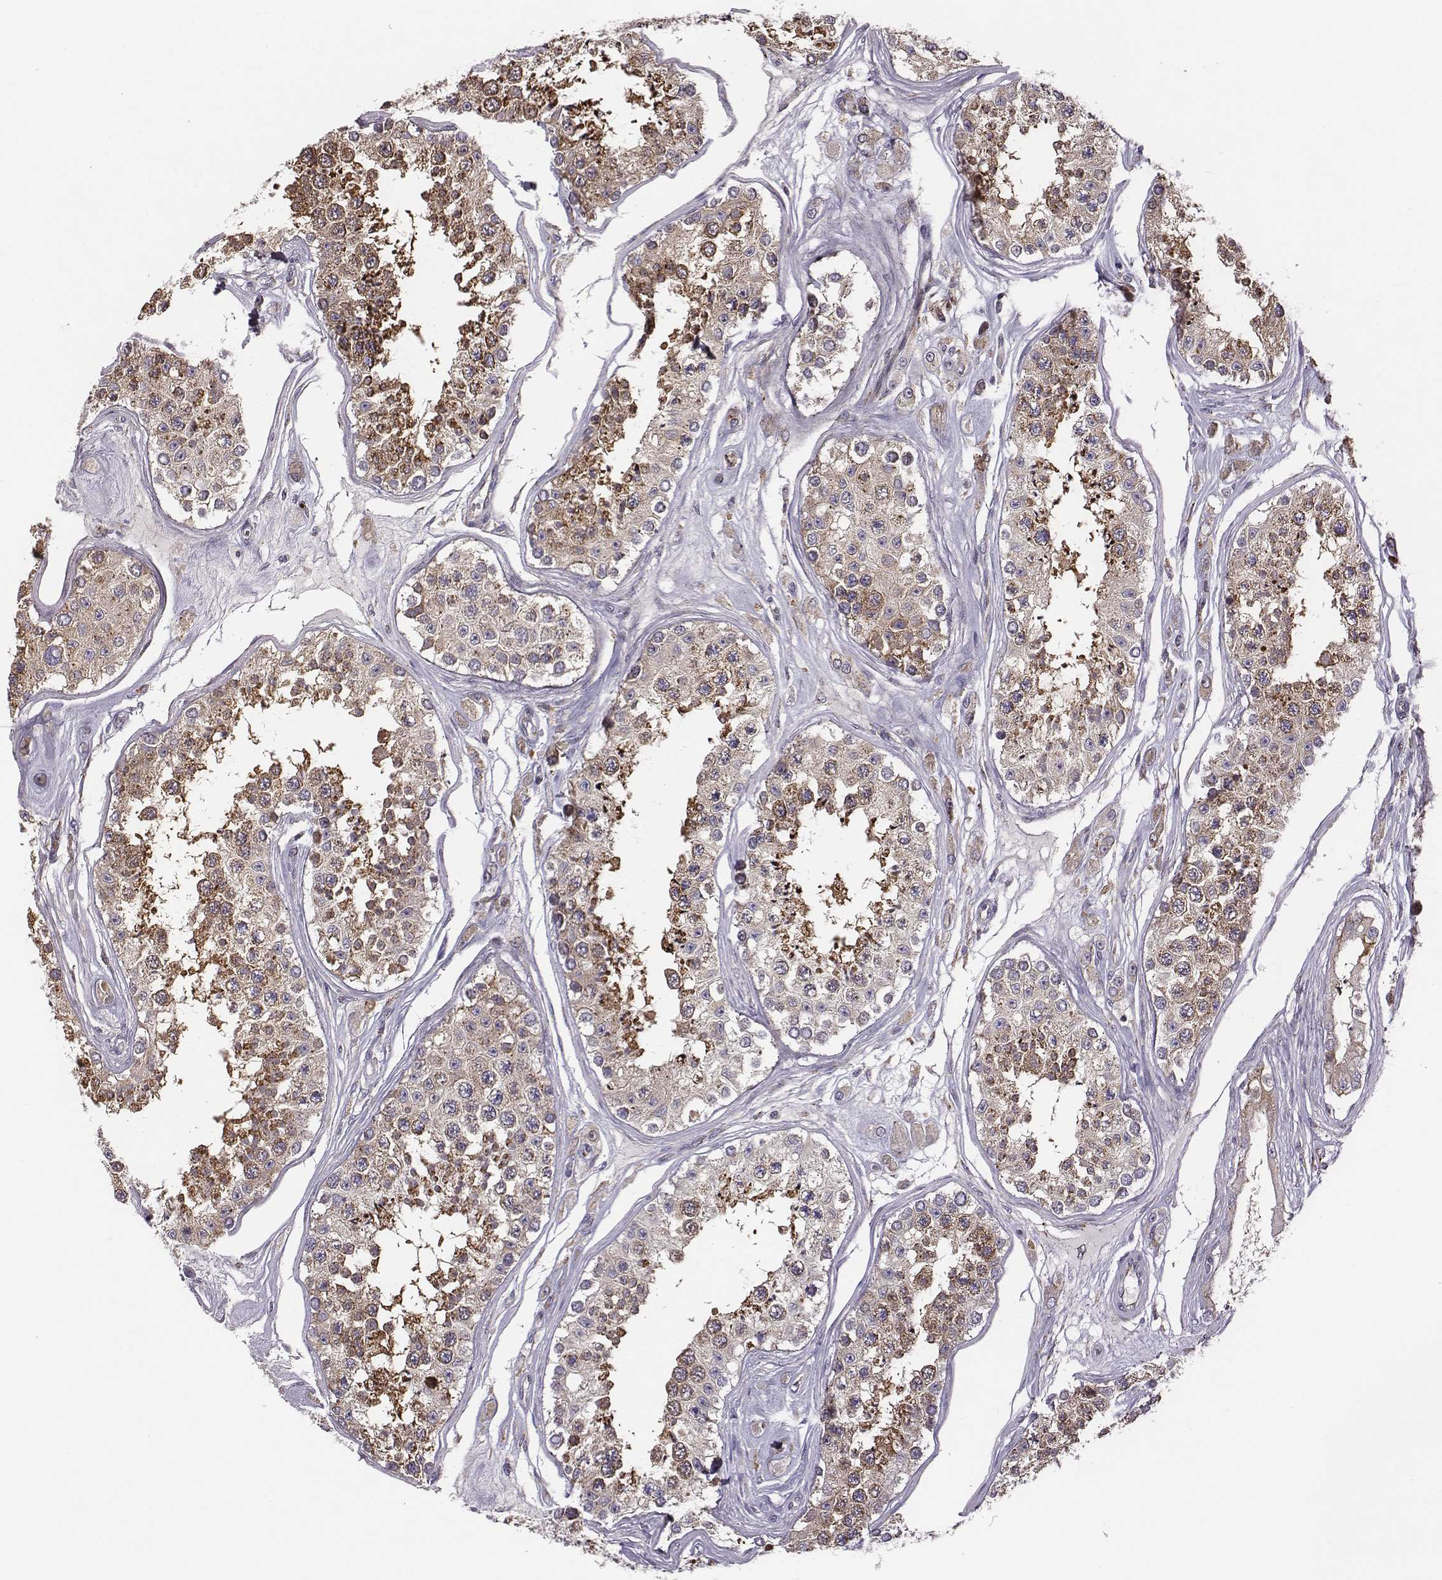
{"staining": {"intensity": "strong", "quantity": ">75%", "location": "cytoplasmic/membranous"}, "tissue": "testis", "cell_type": "Cells in seminiferous ducts", "image_type": "normal", "snomed": [{"axis": "morphology", "description": "Normal tissue, NOS"}, {"axis": "topography", "description": "Testis"}], "caption": "Brown immunohistochemical staining in benign human testis exhibits strong cytoplasmic/membranous positivity in about >75% of cells in seminiferous ducts.", "gene": "SELENOI", "patient": {"sex": "male", "age": 25}}